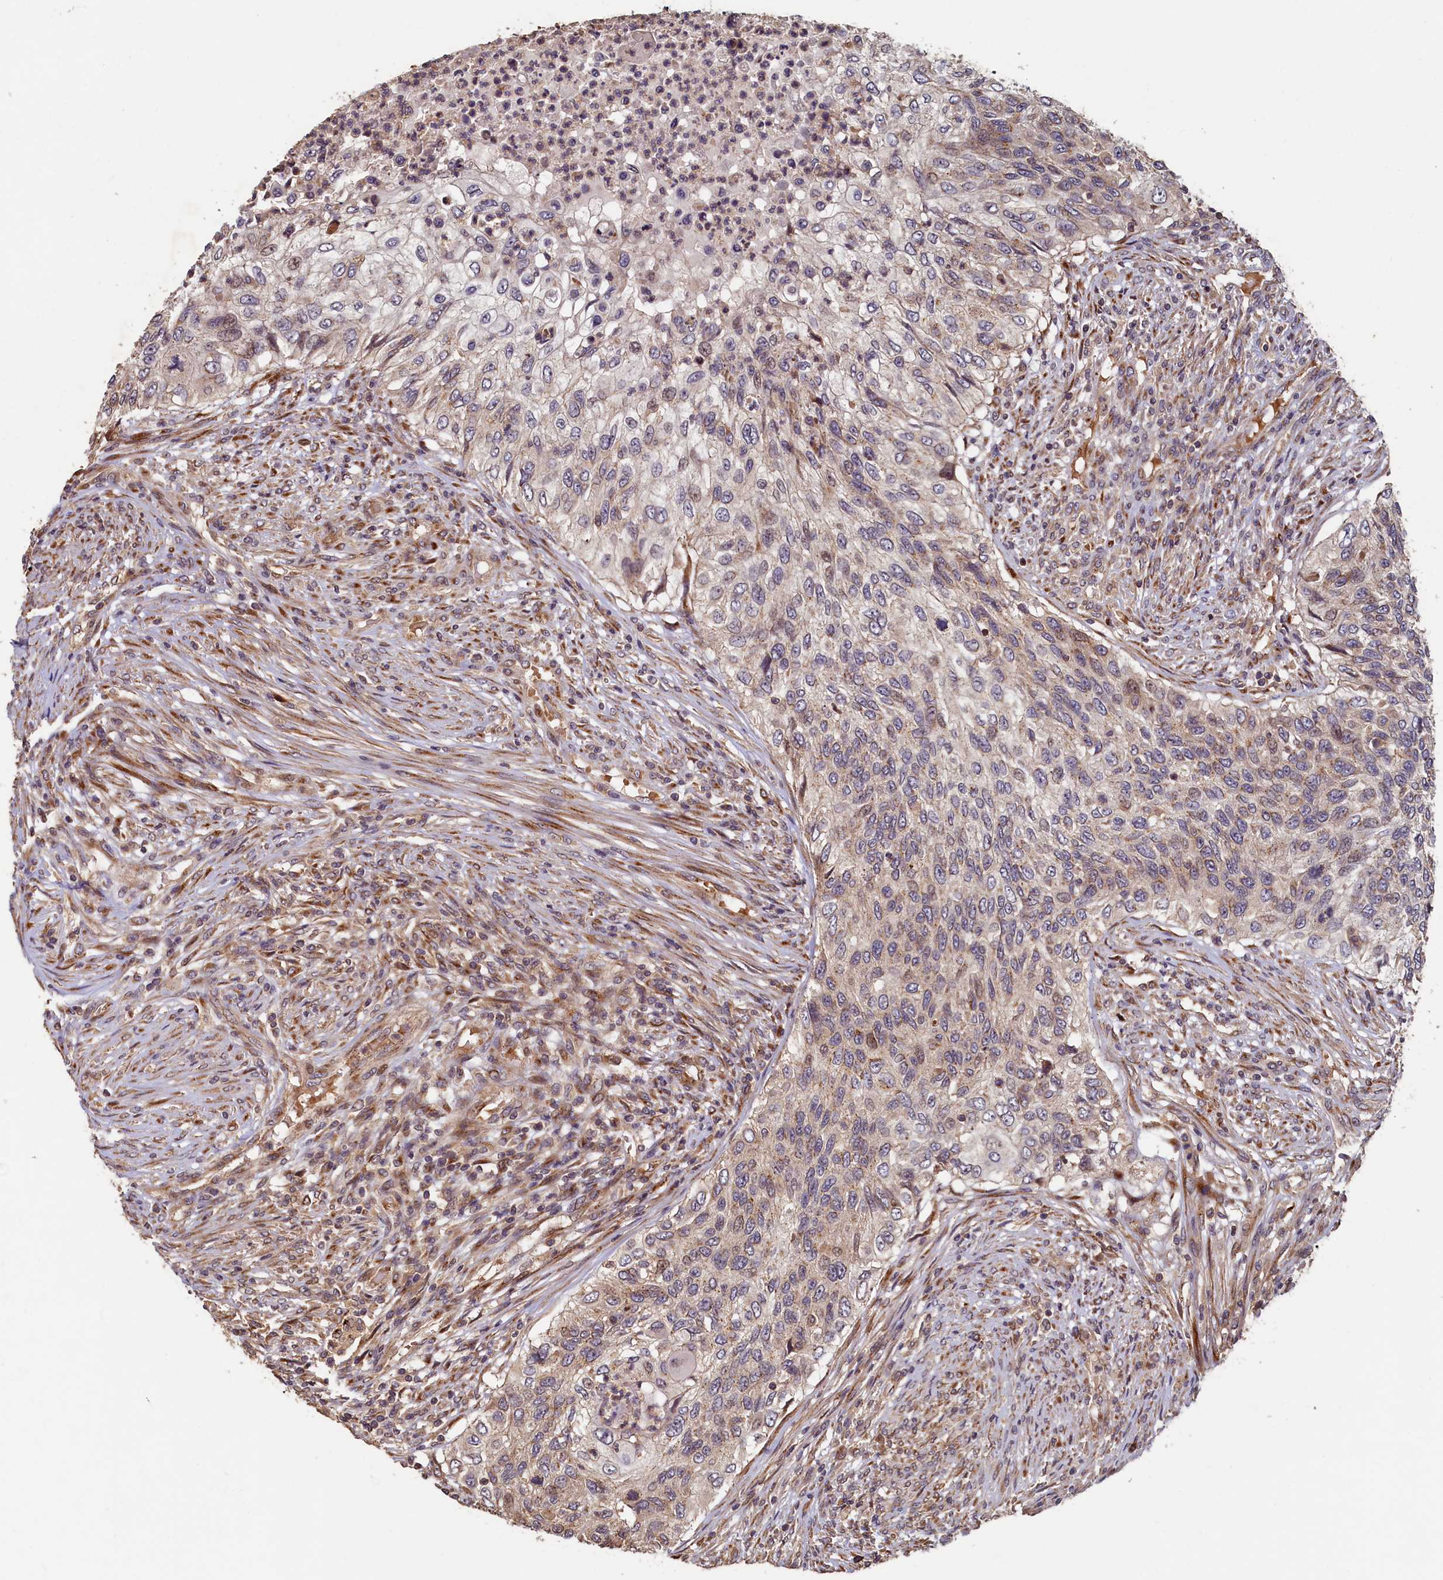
{"staining": {"intensity": "weak", "quantity": "25%-75%", "location": "cytoplasmic/membranous"}, "tissue": "urothelial cancer", "cell_type": "Tumor cells", "image_type": "cancer", "snomed": [{"axis": "morphology", "description": "Urothelial carcinoma, High grade"}, {"axis": "topography", "description": "Urinary bladder"}], "caption": "Immunohistochemical staining of urothelial carcinoma (high-grade) reveals low levels of weak cytoplasmic/membranous expression in approximately 25%-75% of tumor cells.", "gene": "TMEM181", "patient": {"sex": "female", "age": 60}}